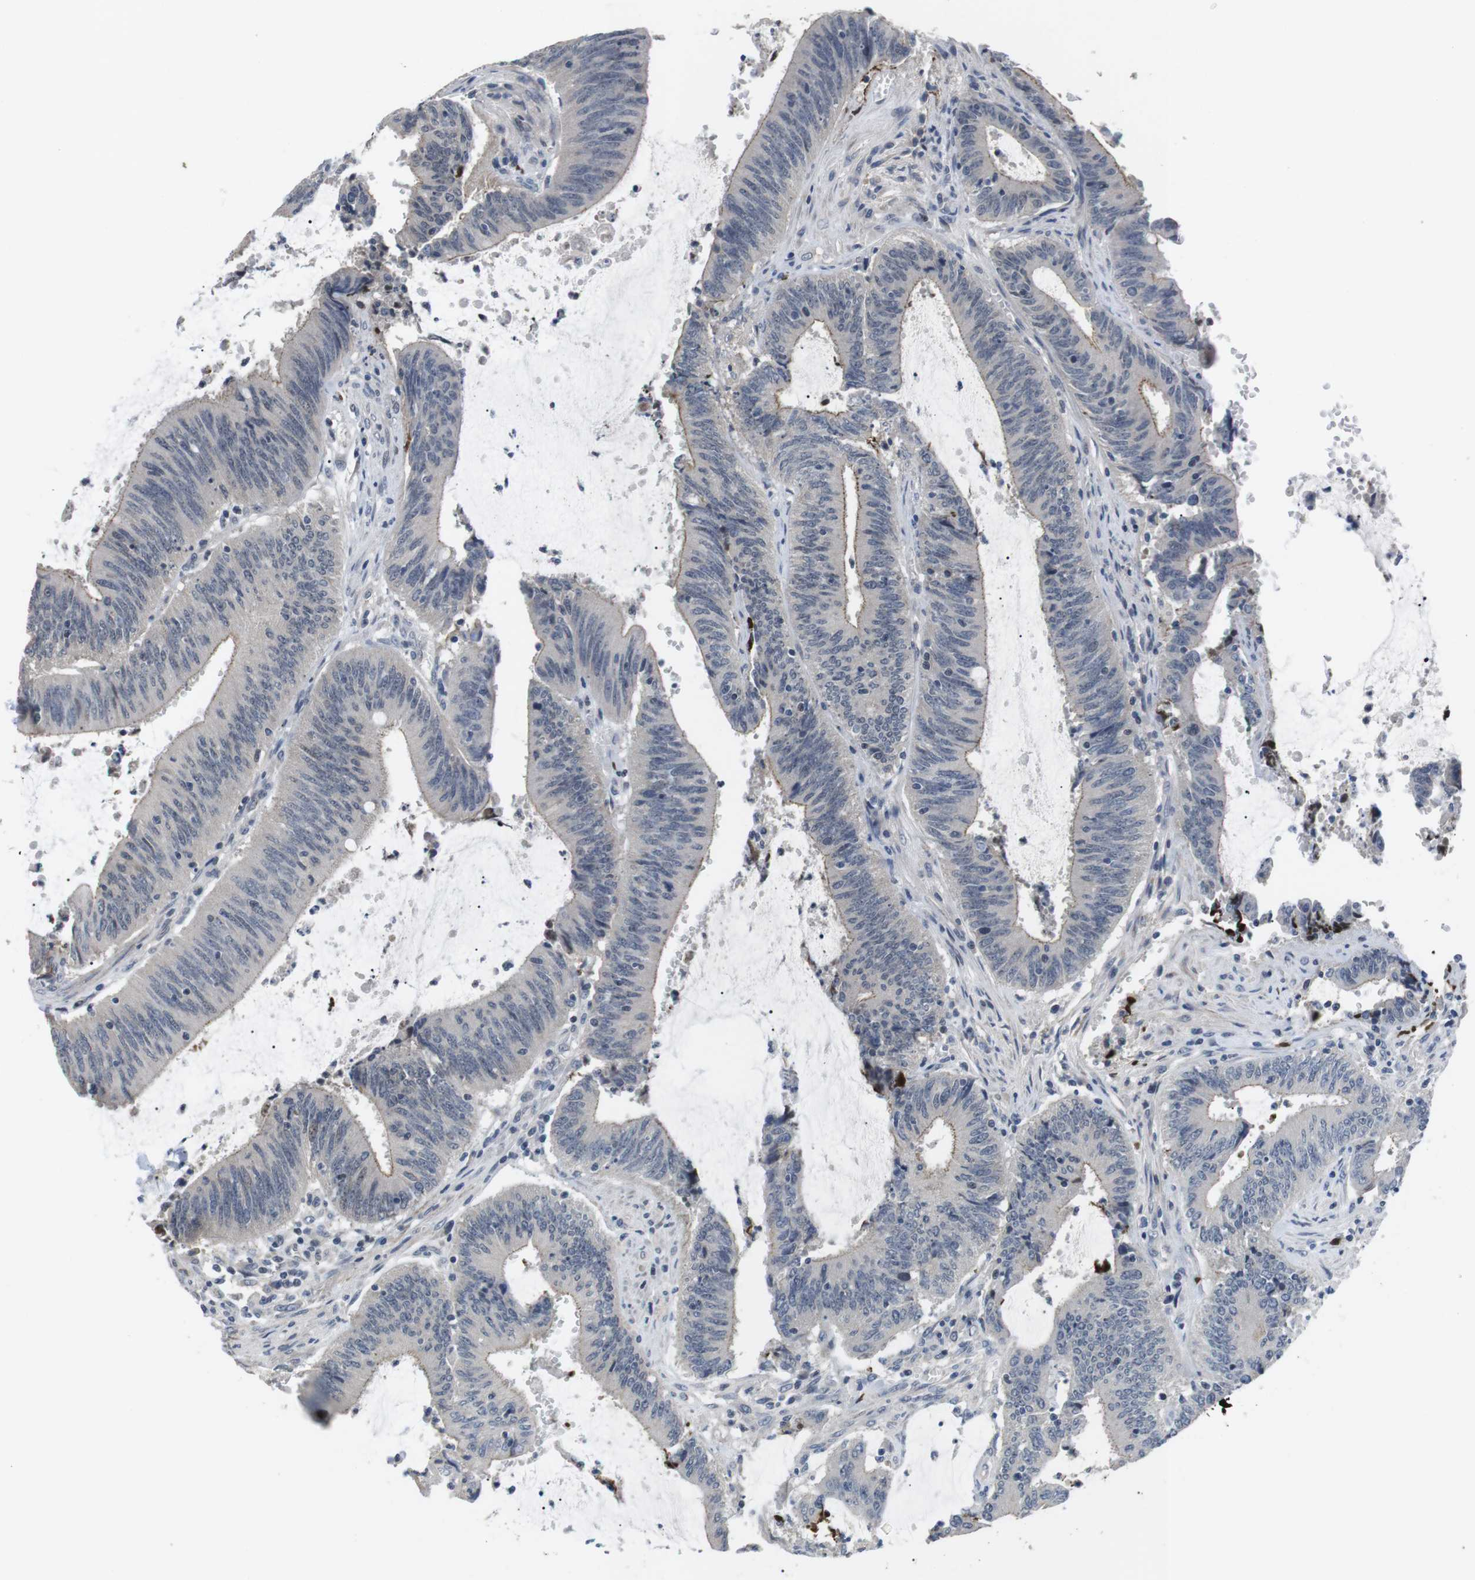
{"staining": {"intensity": "moderate", "quantity": "<25%", "location": "cytoplasmic/membranous"}, "tissue": "colorectal cancer", "cell_type": "Tumor cells", "image_type": "cancer", "snomed": [{"axis": "morphology", "description": "Normal tissue, NOS"}, {"axis": "morphology", "description": "Adenocarcinoma, NOS"}, {"axis": "topography", "description": "Rectum"}], "caption": "Protein staining of colorectal cancer tissue demonstrates moderate cytoplasmic/membranous staining in approximately <25% of tumor cells. Nuclei are stained in blue.", "gene": "NECTIN1", "patient": {"sex": "female", "age": 66}}